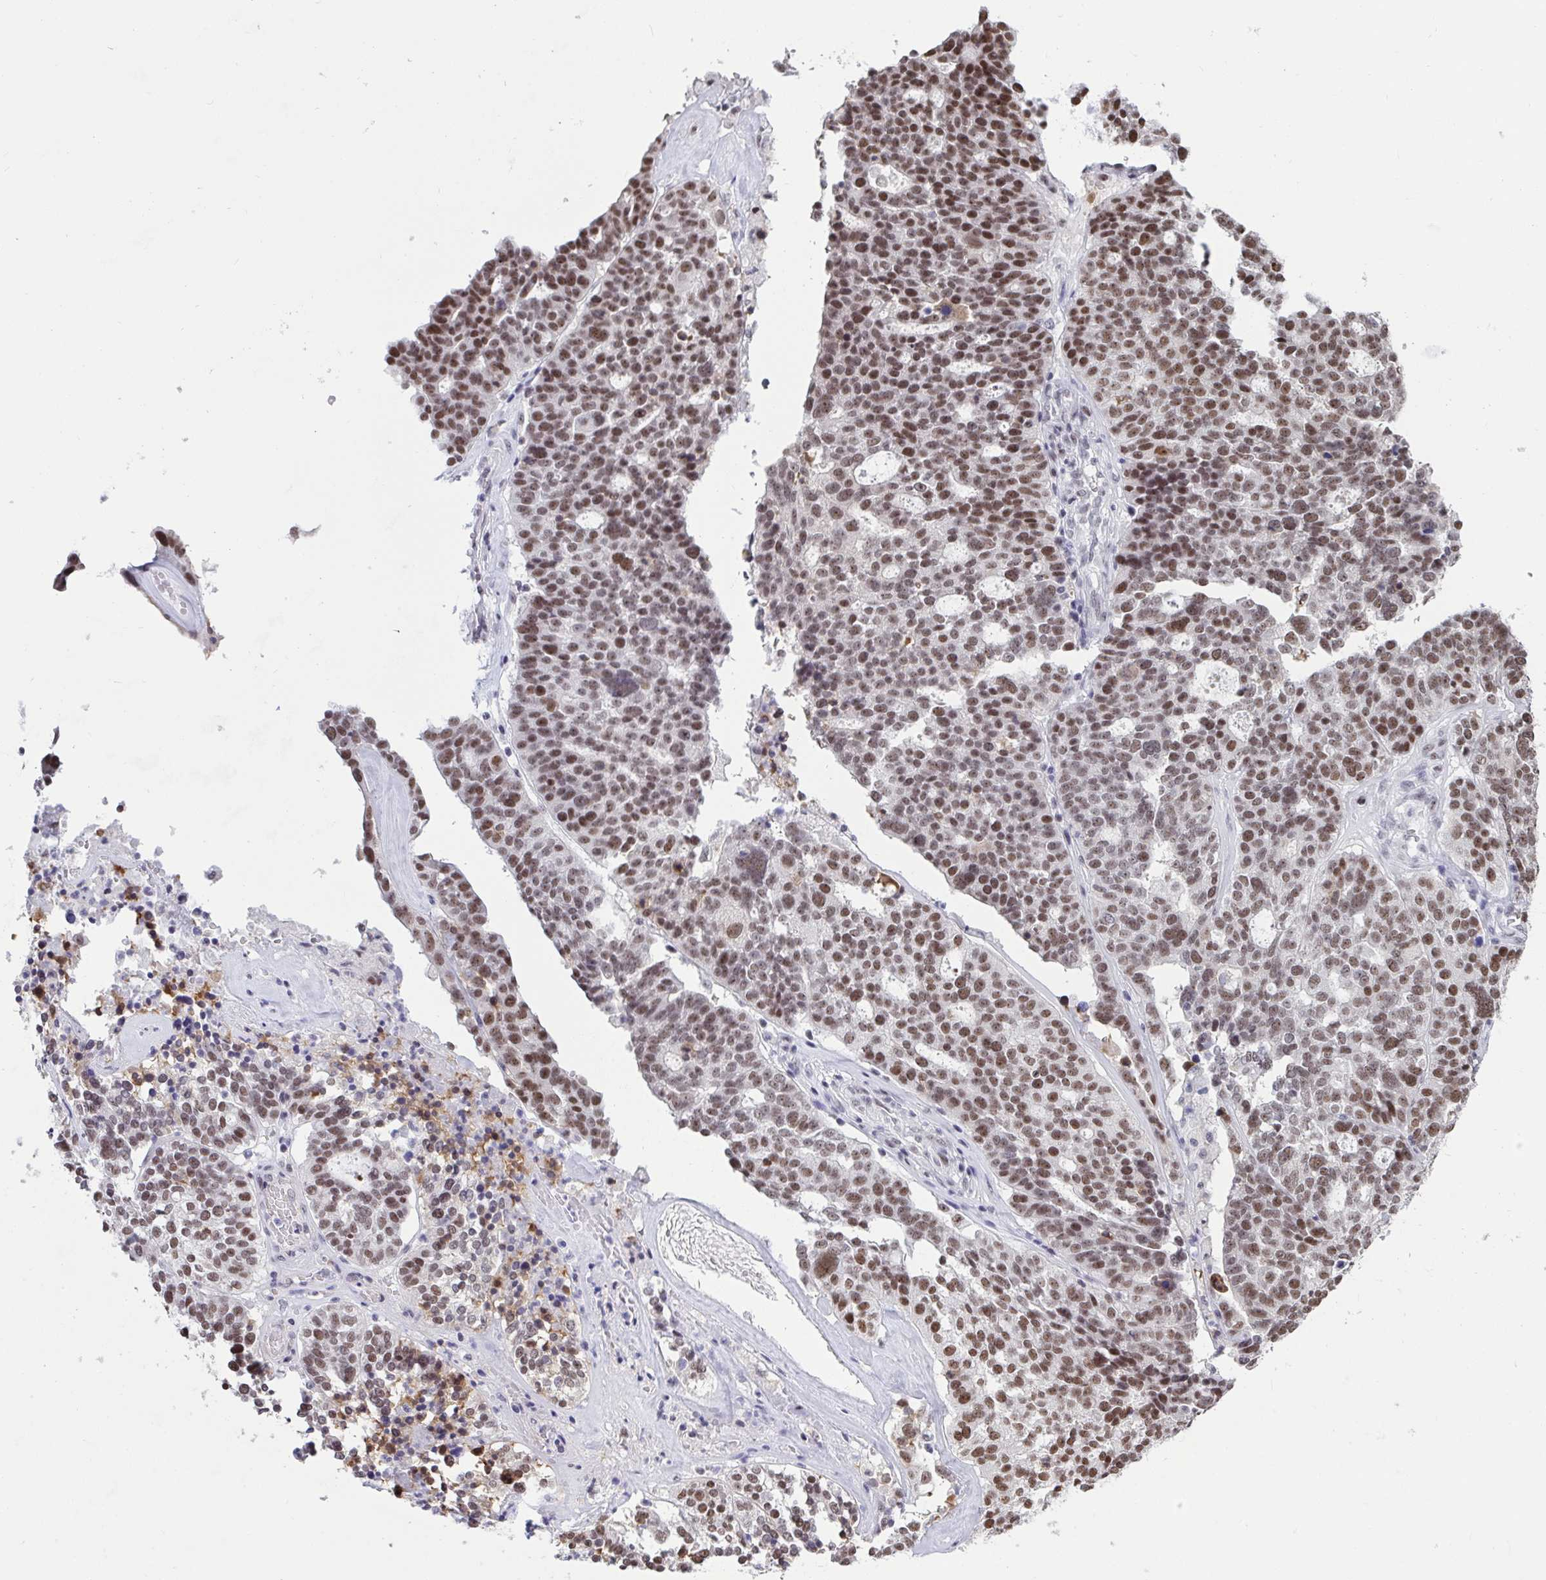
{"staining": {"intensity": "moderate", "quantity": ">75%", "location": "nuclear"}, "tissue": "ovarian cancer", "cell_type": "Tumor cells", "image_type": "cancer", "snomed": [{"axis": "morphology", "description": "Cystadenocarcinoma, serous, NOS"}, {"axis": "topography", "description": "Ovary"}], "caption": "Ovarian cancer (serous cystadenocarcinoma) stained for a protein (brown) displays moderate nuclear positive positivity in approximately >75% of tumor cells.", "gene": "SUPT16H", "patient": {"sex": "female", "age": 59}}